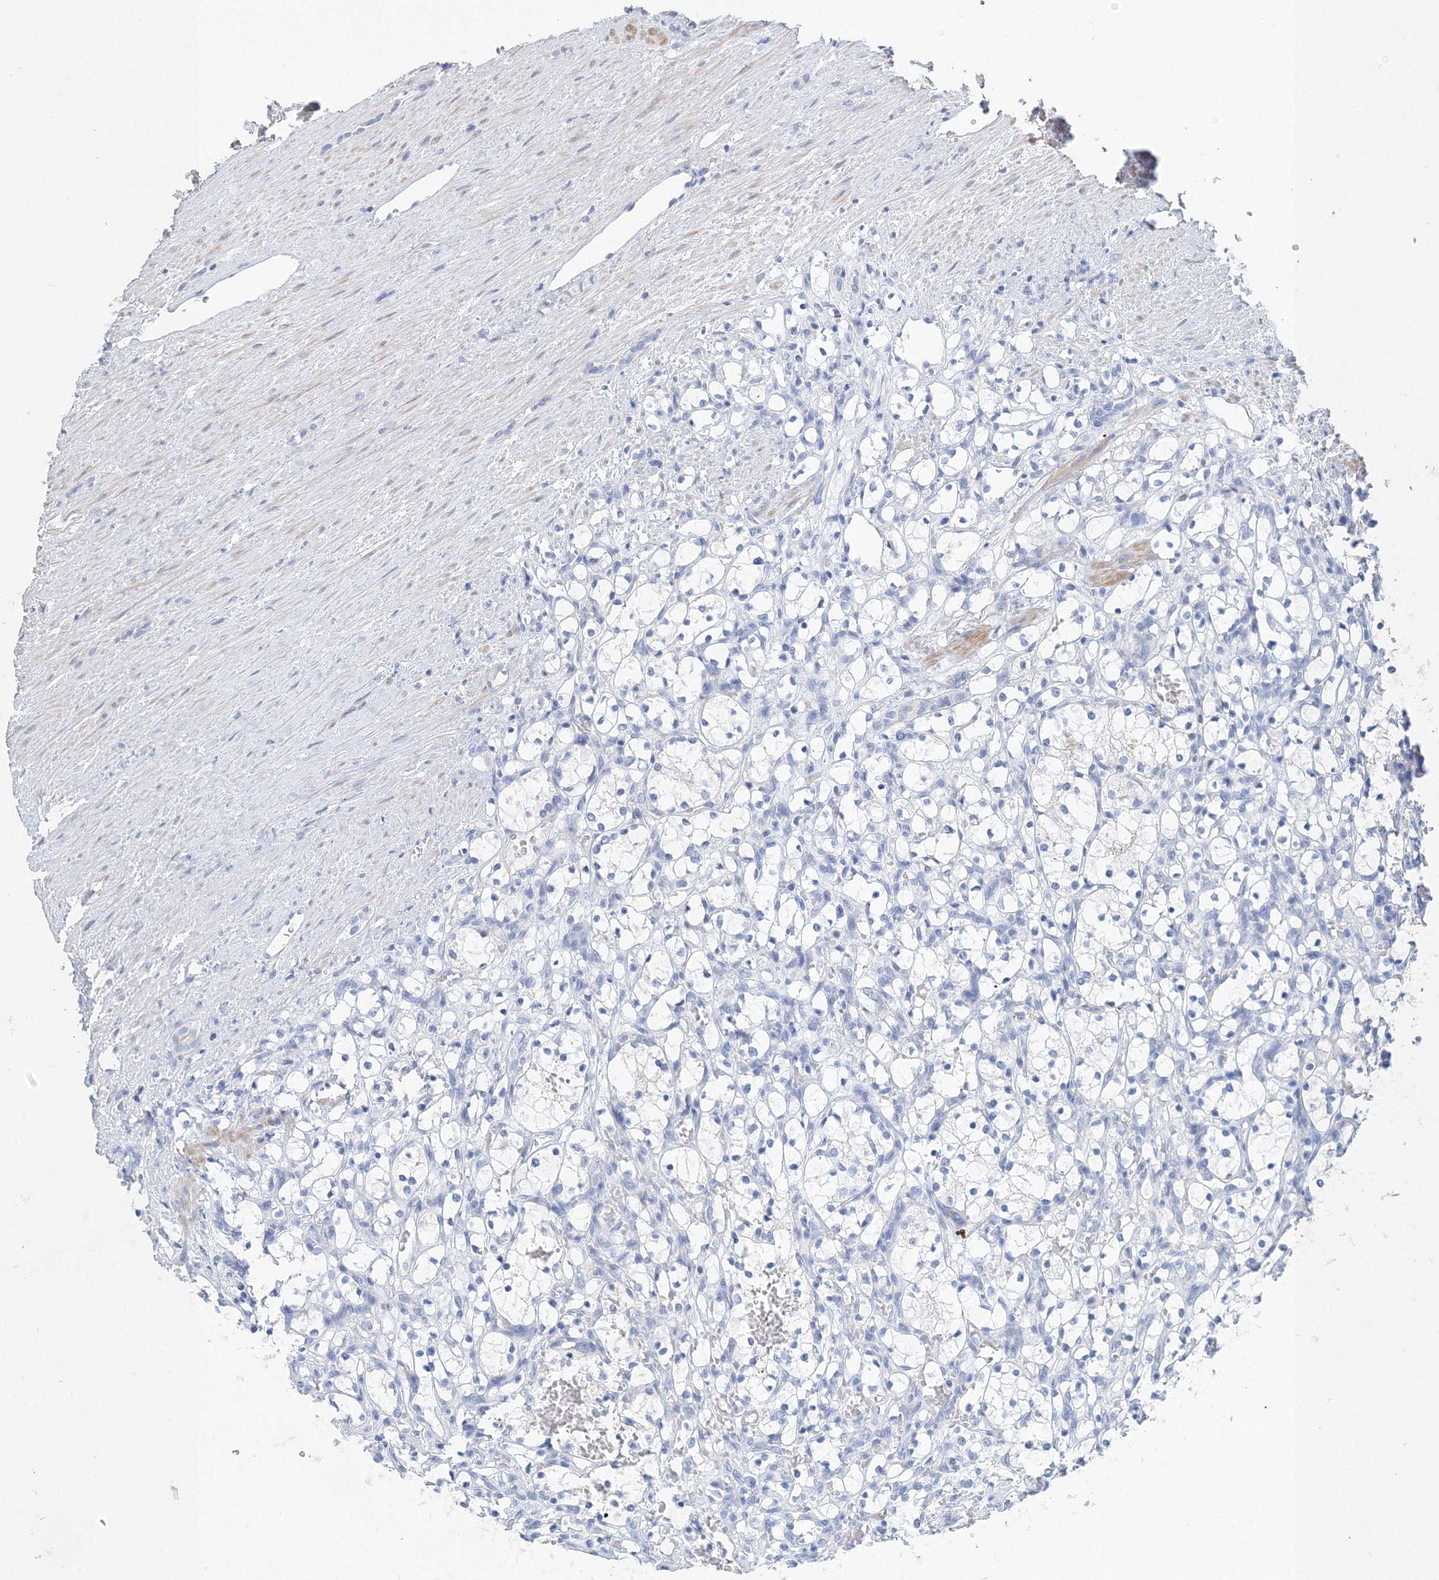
{"staining": {"intensity": "negative", "quantity": "none", "location": "none"}, "tissue": "renal cancer", "cell_type": "Tumor cells", "image_type": "cancer", "snomed": [{"axis": "morphology", "description": "Adenocarcinoma, NOS"}, {"axis": "topography", "description": "Kidney"}], "caption": "Immunohistochemistry image of neoplastic tissue: human renal cancer stained with DAB reveals no significant protein expression in tumor cells. Nuclei are stained in blue.", "gene": "OSBPL6", "patient": {"sex": "female", "age": 69}}